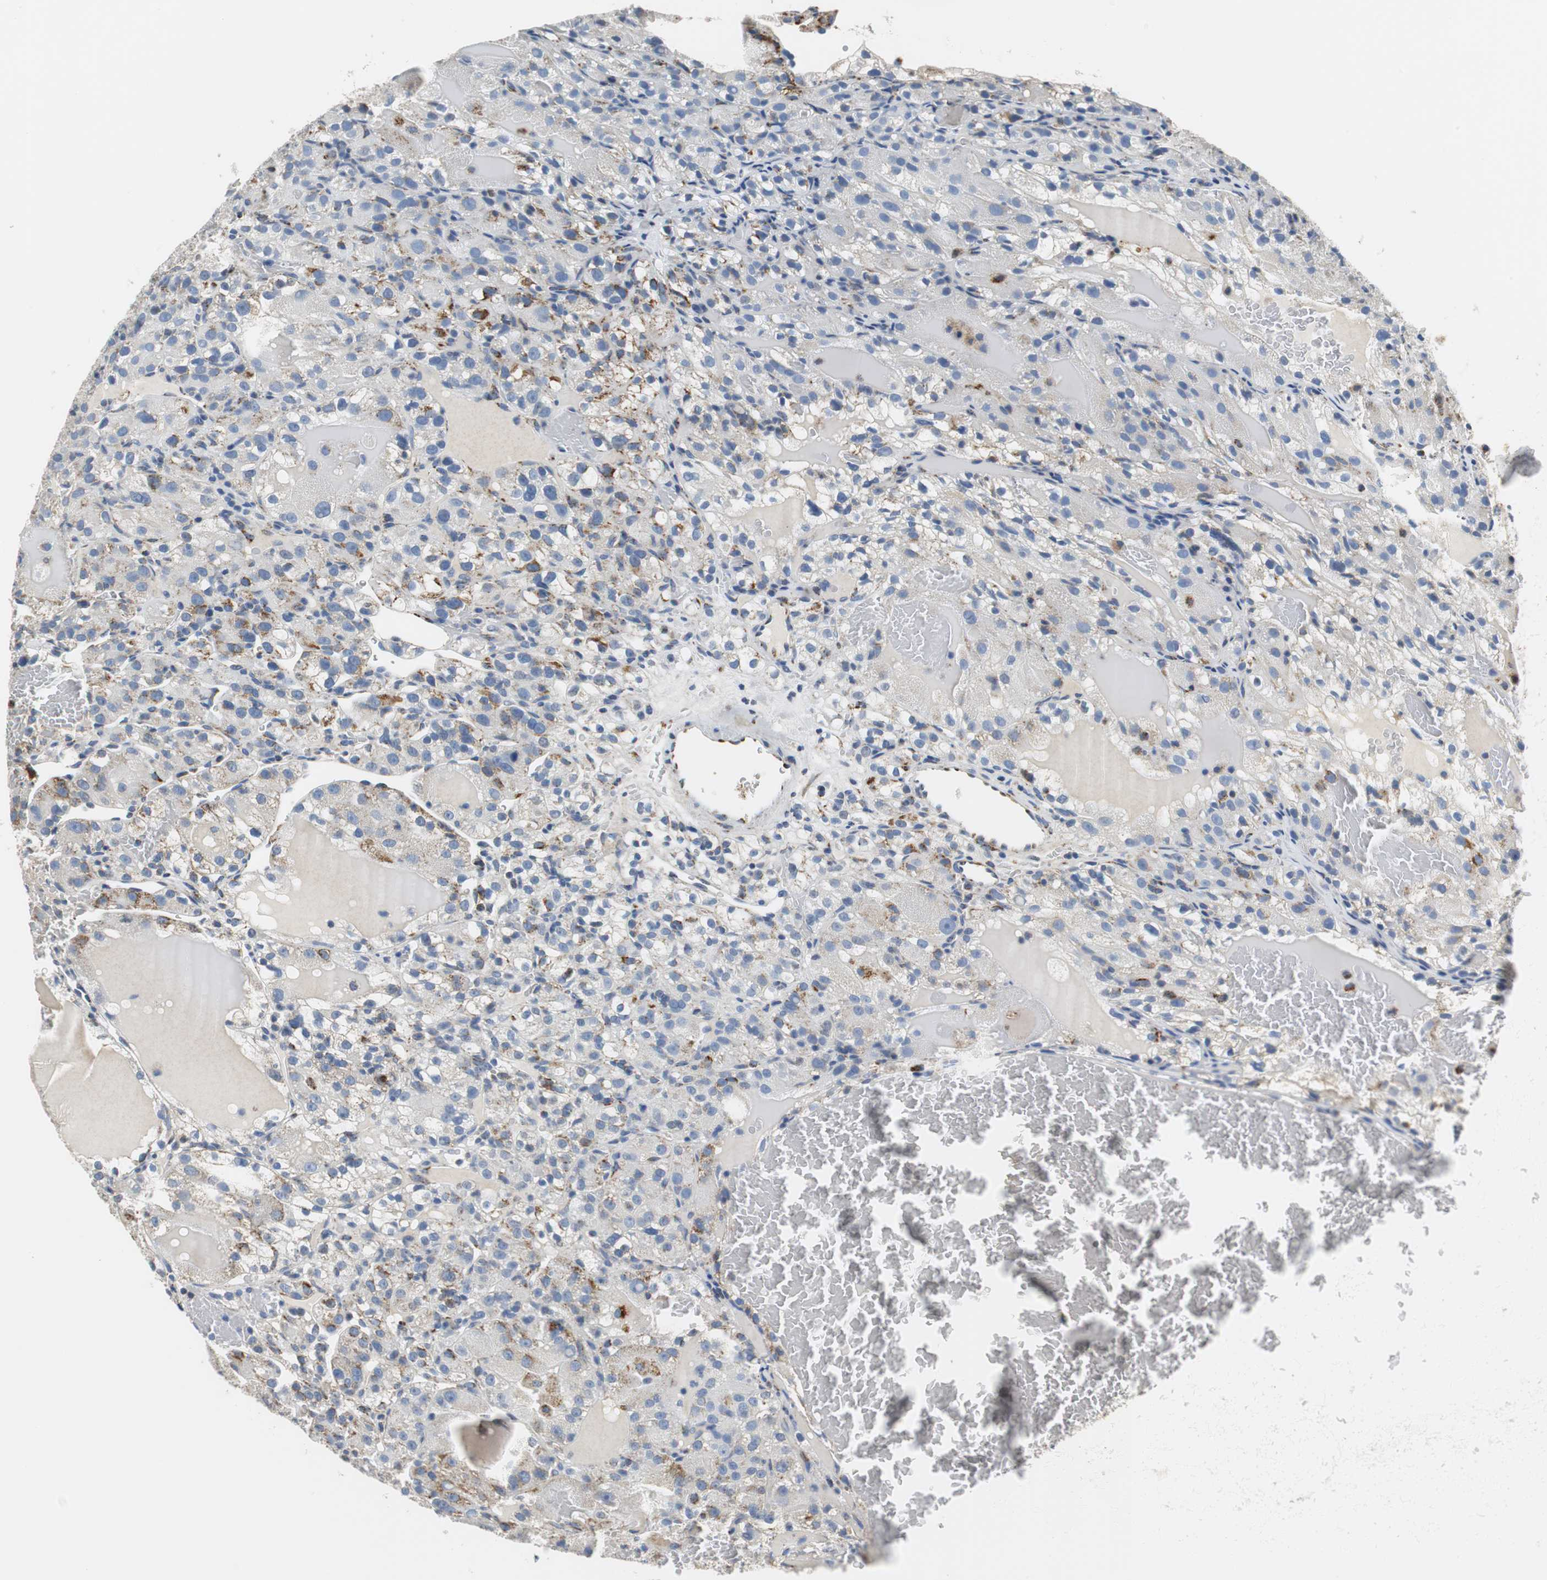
{"staining": {"intensity": "moderate", "quantity": "<25%", "location": "cytoplasmic/membranous"}, "tissue": "renal cancer", "cell_type": "Tumor cells", "image_type": "cancer", "snomed": [{"axis": "morphology", "description": "Normal tissue, NOS"}, {"axis": "morphology", "description": "Adenocarcinoma, NOS"}, {"axis": "topography", "description": "Kidney"}], "caption": "An image of renal cancer stained for a protein exhibits moderate cytoplasmic/membranous brown staining in tumor cells. Nuclei are stained in blue.", "gene": "C1QTNF7", "patient": {"sex": "male", "age": 61}}